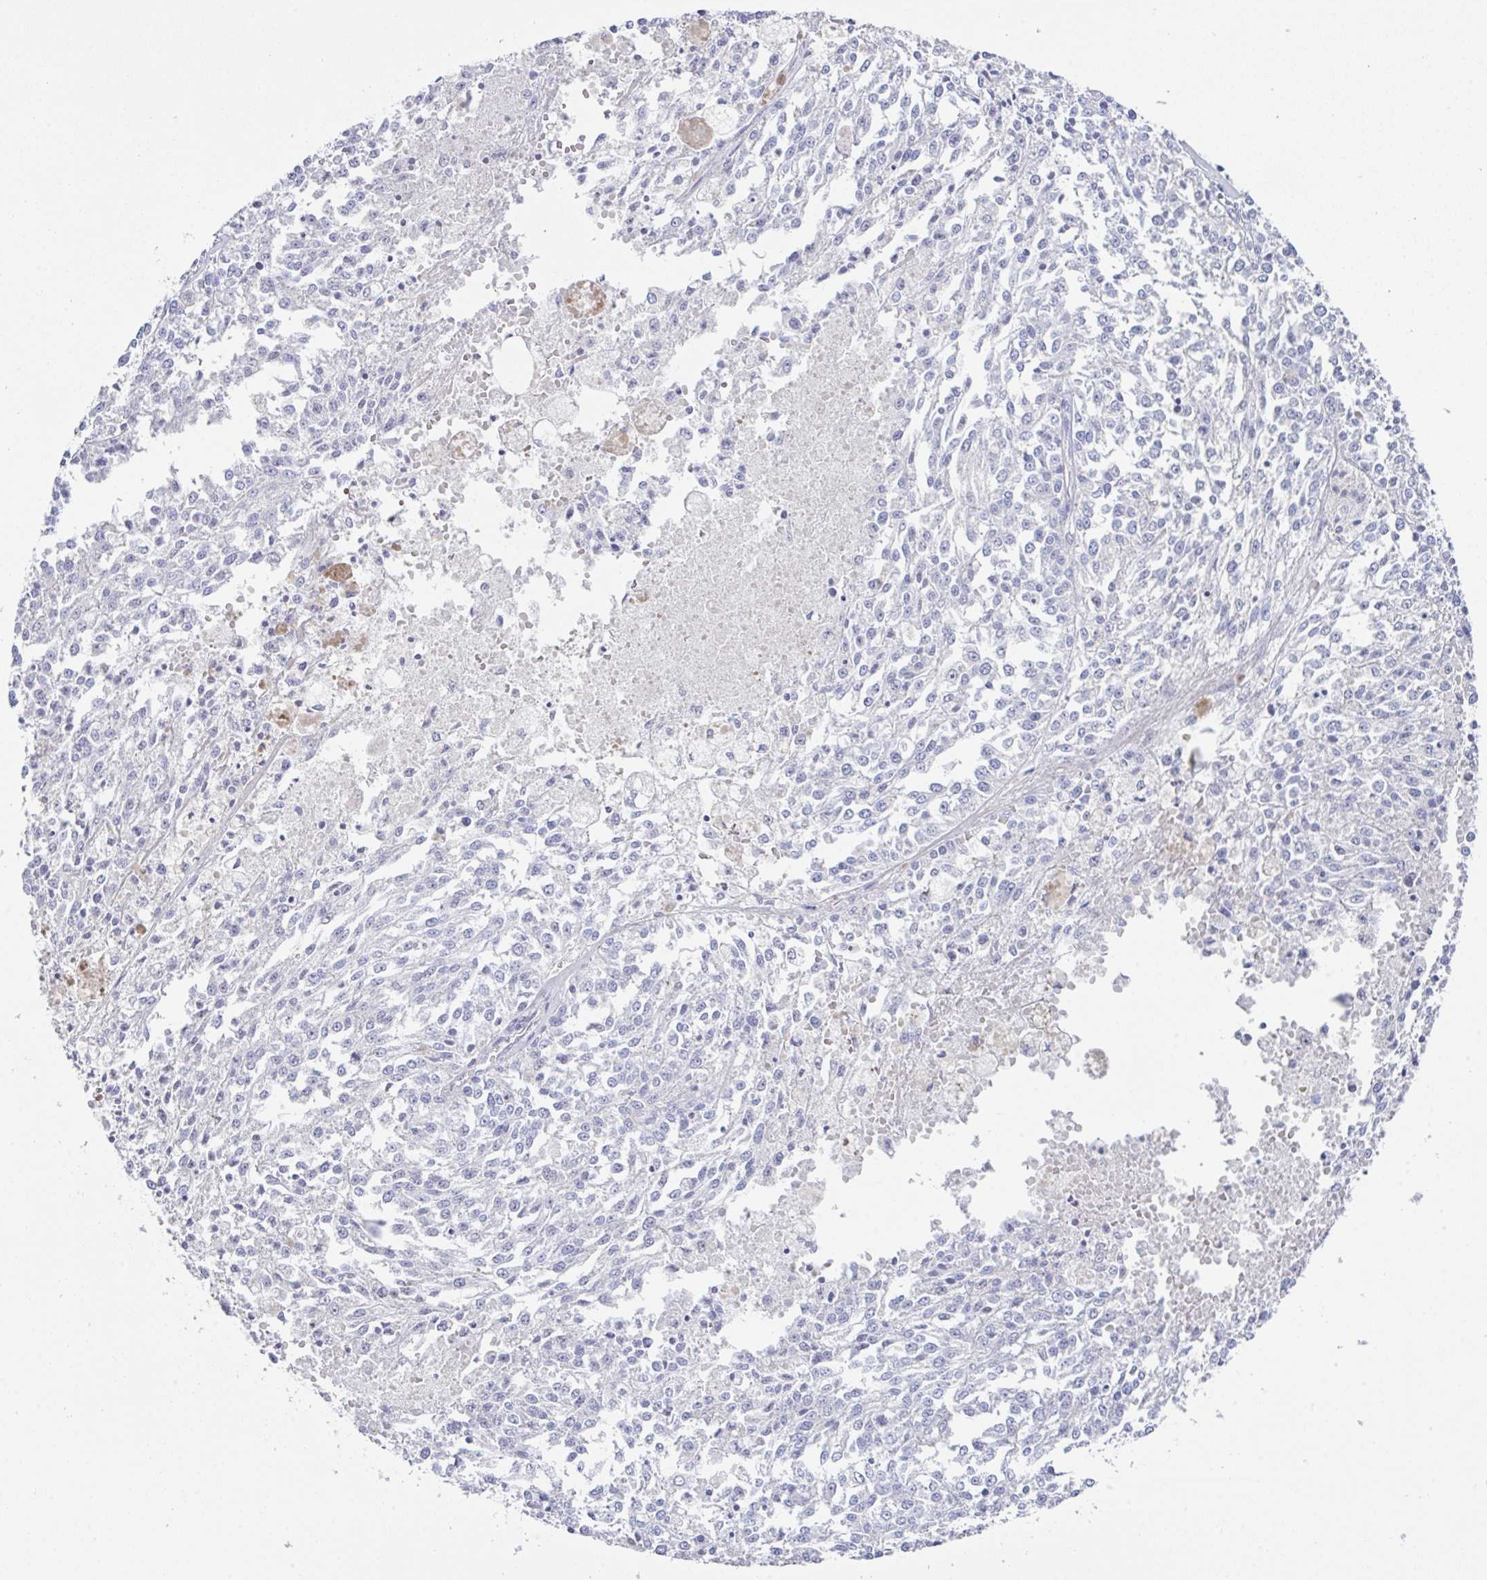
{"staining": {"intensity": "negative", "quantity": "none", "location": "none"}, "tissue": "melanoma", "cell_type": "Tumor cells", "image_type": "cancer", "snomed": [{"axis": "morphology", "description": "Malignant melanoma, NOS"}, {"axis": "topography", "description": "Skin"}], "caption": "The photomicrograph displays no staining of tumor cells in malignant melanoma.", "gene": "FBXO47", "patient": {"sex": "female", "age": 64}}